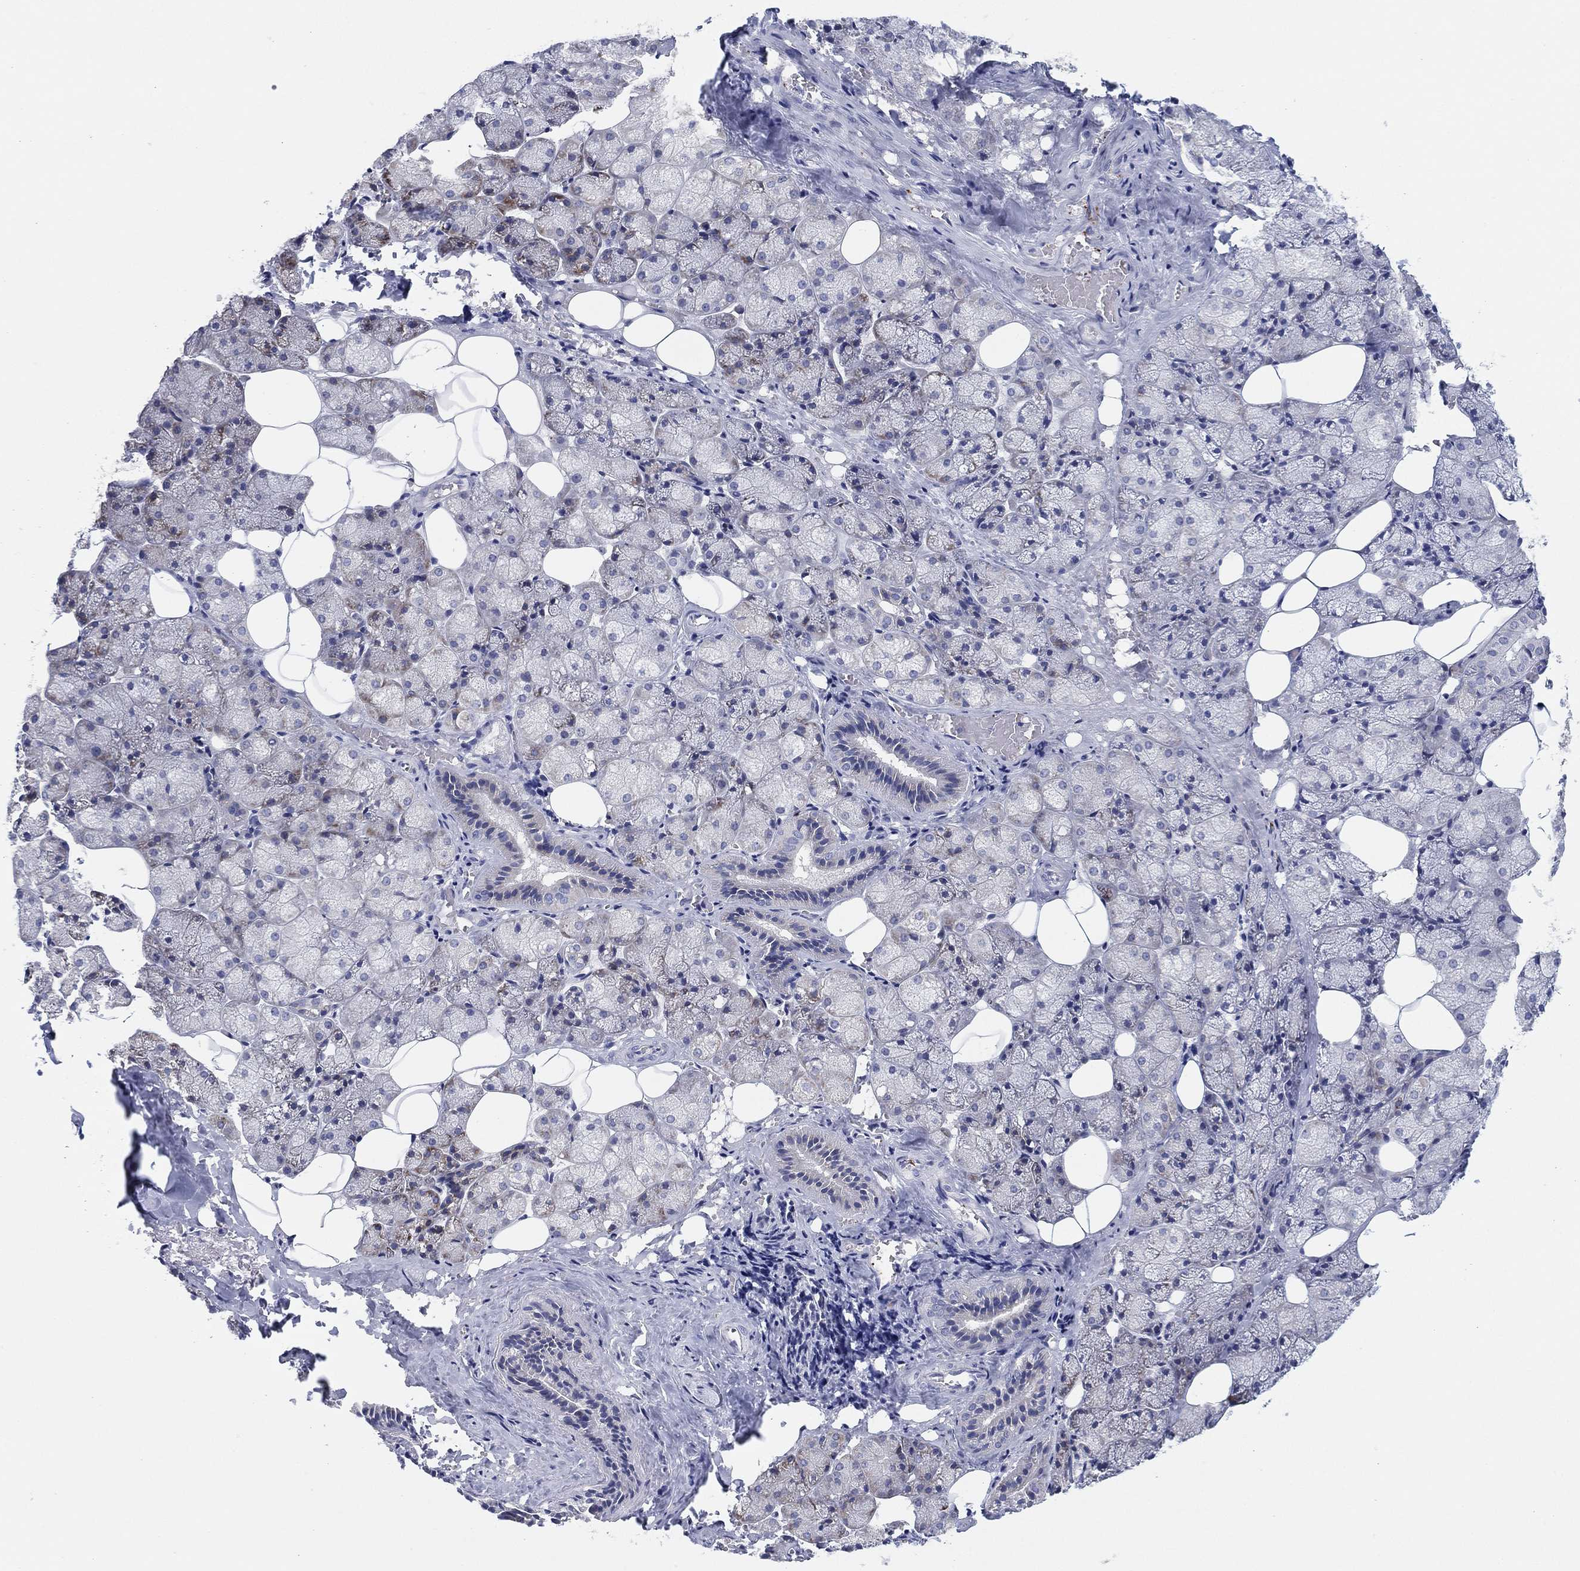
{"staining": {"intensity": "moderate", "quantity": ">75%", "location": "cytoplasmic/membranous"}, "tissue": "salivary gland", "cell_type": "Glandular cells", "image_type": "normal", "snomed": [{"axis": "morphology", "description": "Normal tissue, NOS"}, {"axis": "topography", "description": "Salivary gland"}], "caption": "IHC staining of normal salivary gland, which exhibits medium levels of moderate cytoplasmic/membranous positivity in approximately >75% of glandular cells indicating moderate cytoplasmic/membranous protein expression. The staining was performed using DAB (3,3'-diaminobenzidine) (brown) for protein detection and nuclei were counterstained in hematoxylin (blue).", "gene": "TMEM40", "patient": {"sex": "male", "age": 38}}